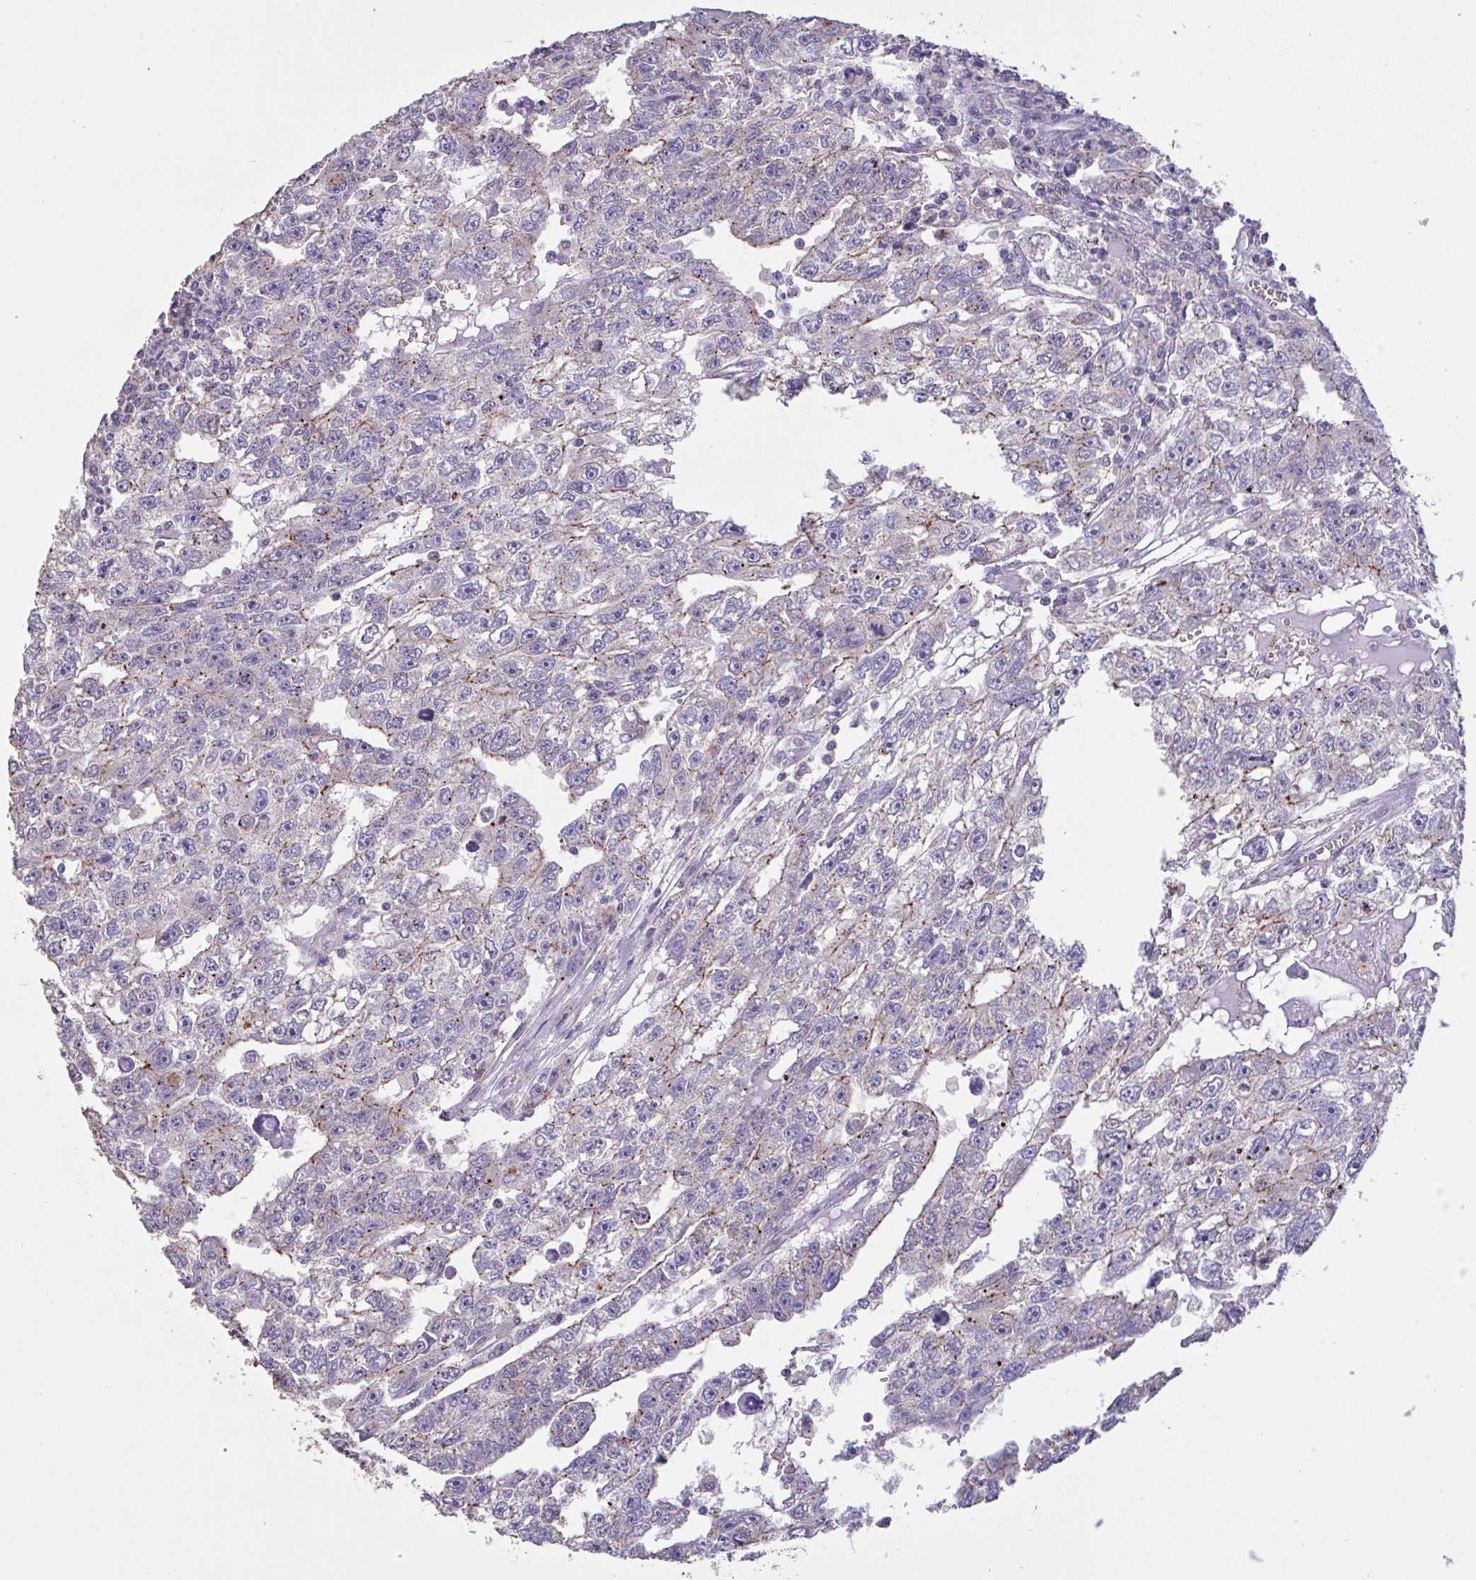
{"staining": {"intensity": "negative", "quantity": "none", "location": "none"}, "tissue": "testis cancer", "cell_type": "Tumor cells", "image_type": "cancer", "snomed": [{"axis": "morphology", "description": "Carcinoma, Embryonal, NOS"}, {"axis": "topography", "description": "Testis"}], "caption": "Testis cancer was stained to show a protein in brown. There is no significant staining in tumor cells.", "gene": "CHMP5", "patient": {"sex": "male", "age": 20}}